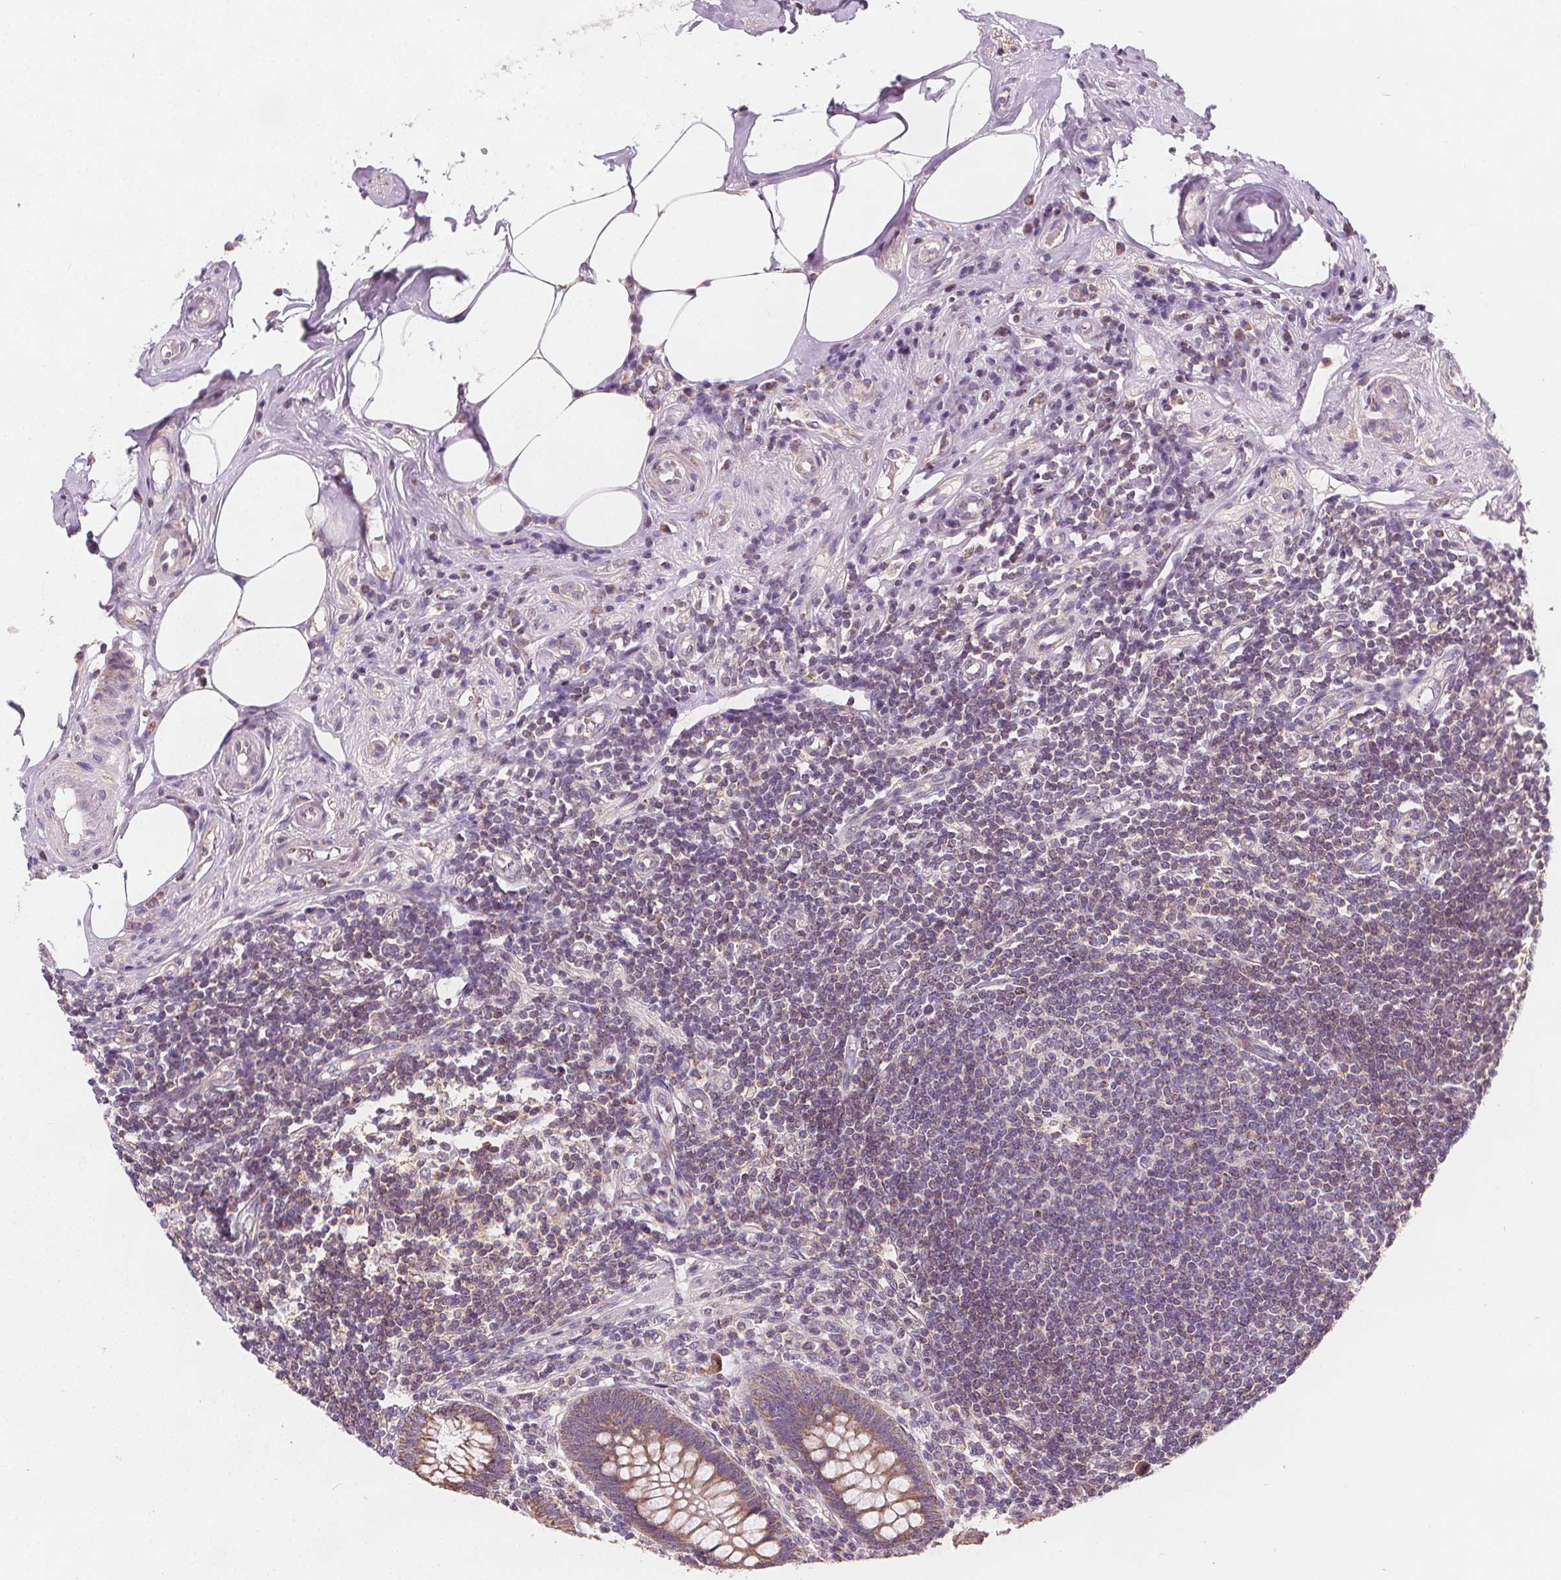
{"staining": {"intensity": "moderate", "quantity": "25%-75%", "location": "cytoplasmic/membranous"}, "tissue": "appendix", "cell_type": "Glandular cells", "image_type": "normal", "snomed": [{"axis": "morphology", "description": "Normal tissue, NOS"}, {"axis": "topography", "description": "Appendix"}], "caption": "Appendix stained with immunohistochemistry (IHC) reveals moderate cytoplasmic/membranous expression in about 25%-75% of glandular cells.", "gene": "RAB20", "patient": {"sex": "female", "age": 57}}